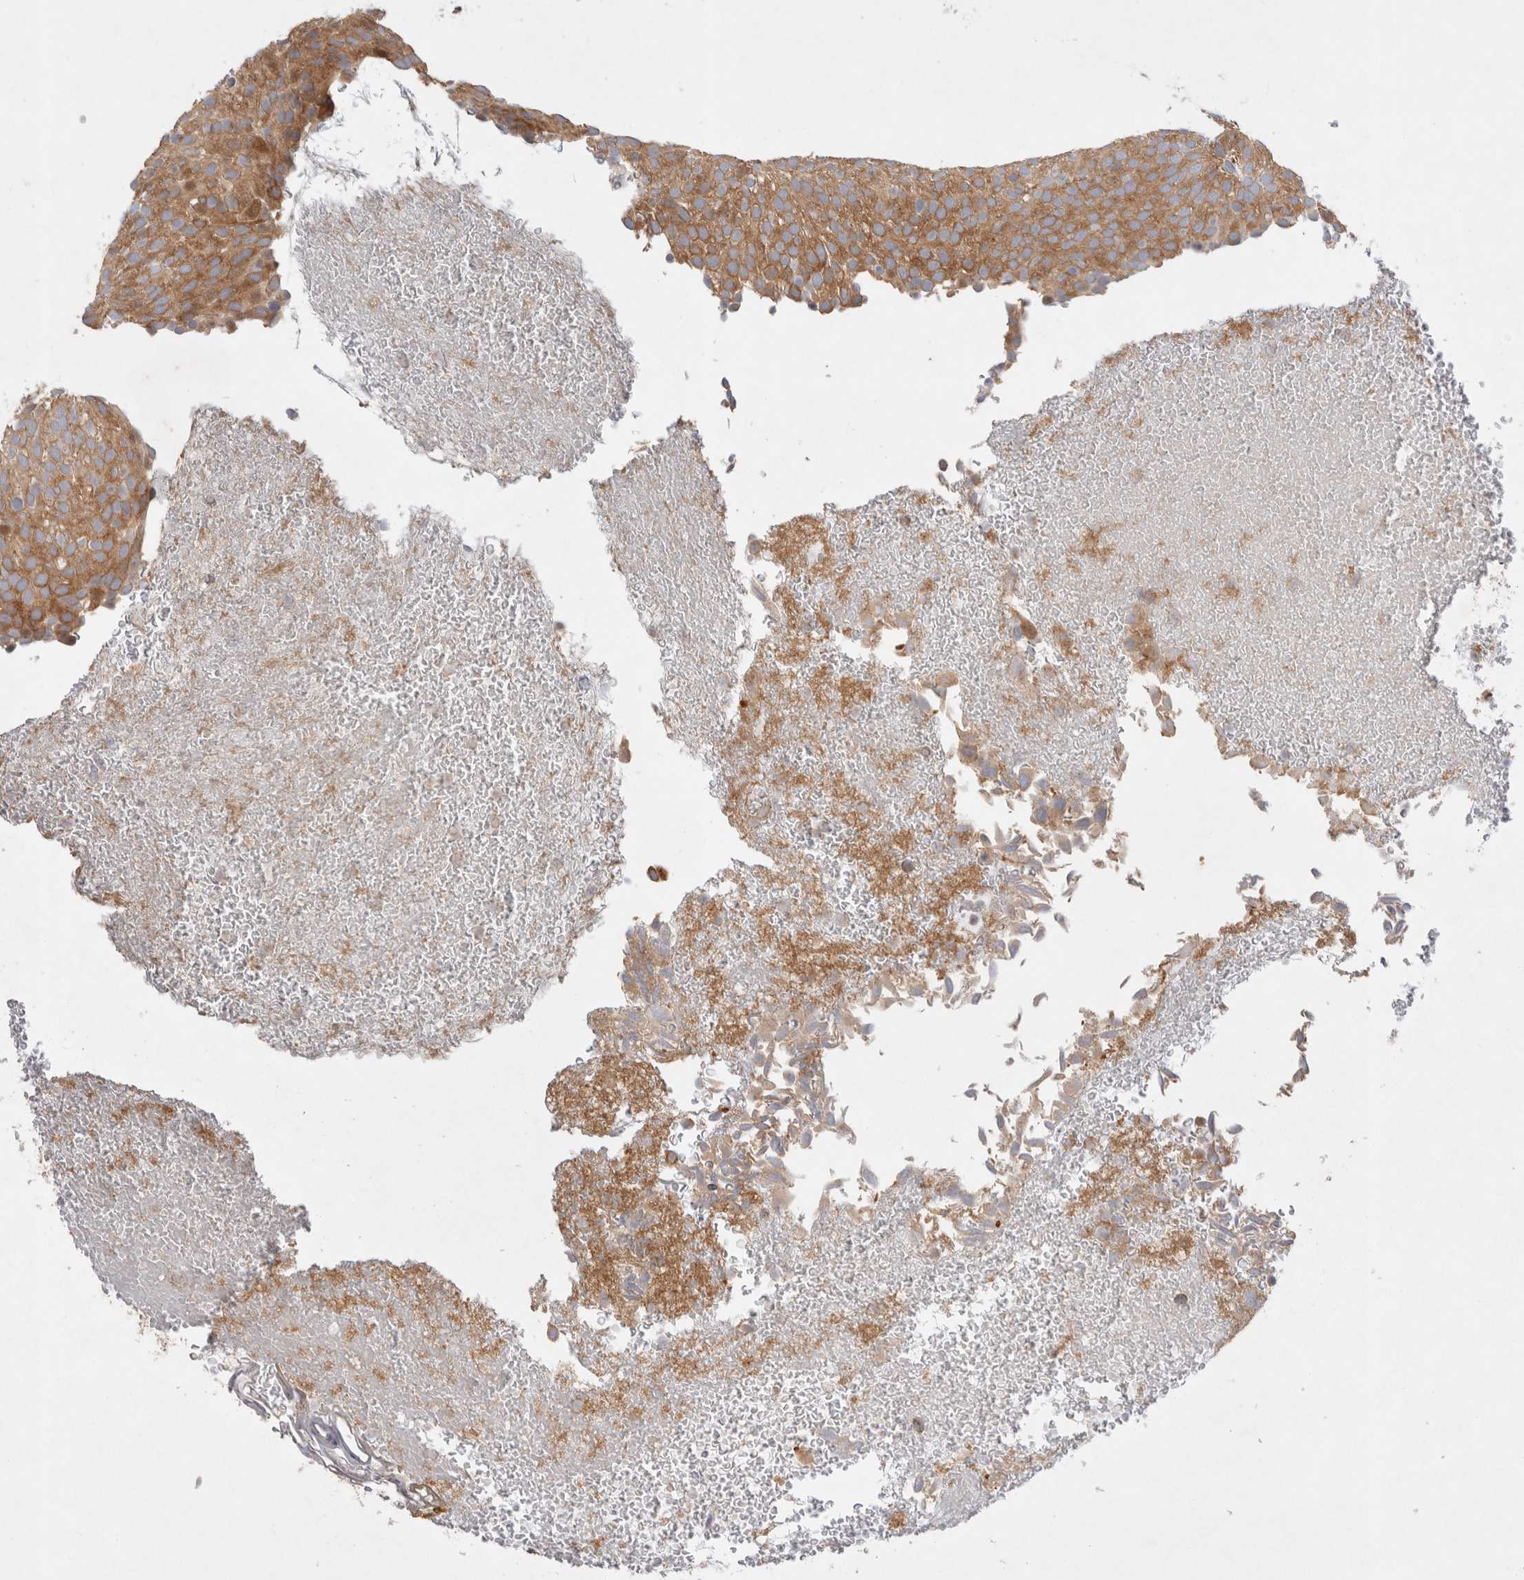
{"staining": {"intensity": "moderate", "quantity": ">75%", "location": "cytoplasmic/membranous,nuclear"}, "tissue": "urothelial cancer", "cell_type": "Tumor cells", "image_type": "cancer", "snomed": [{"axis": "morphology", "description": "Urothelial carcinoma, Low grade"}, {"axis": "topography", "description": "Urinary bladder"}], "caption": "Protein analysis of urothelial cancer tissue reveals moderate cytoplasmic/membranous and nuclear expression in about >75% of tumor cells. (Stains: DAB (3,3'-diaminobenzidine) in brown, nuclei in blue, Microscopy: brightfield microscopy at high magnification).", "gene": "HTT", "patient": {"sex": "male", "age": 78}}